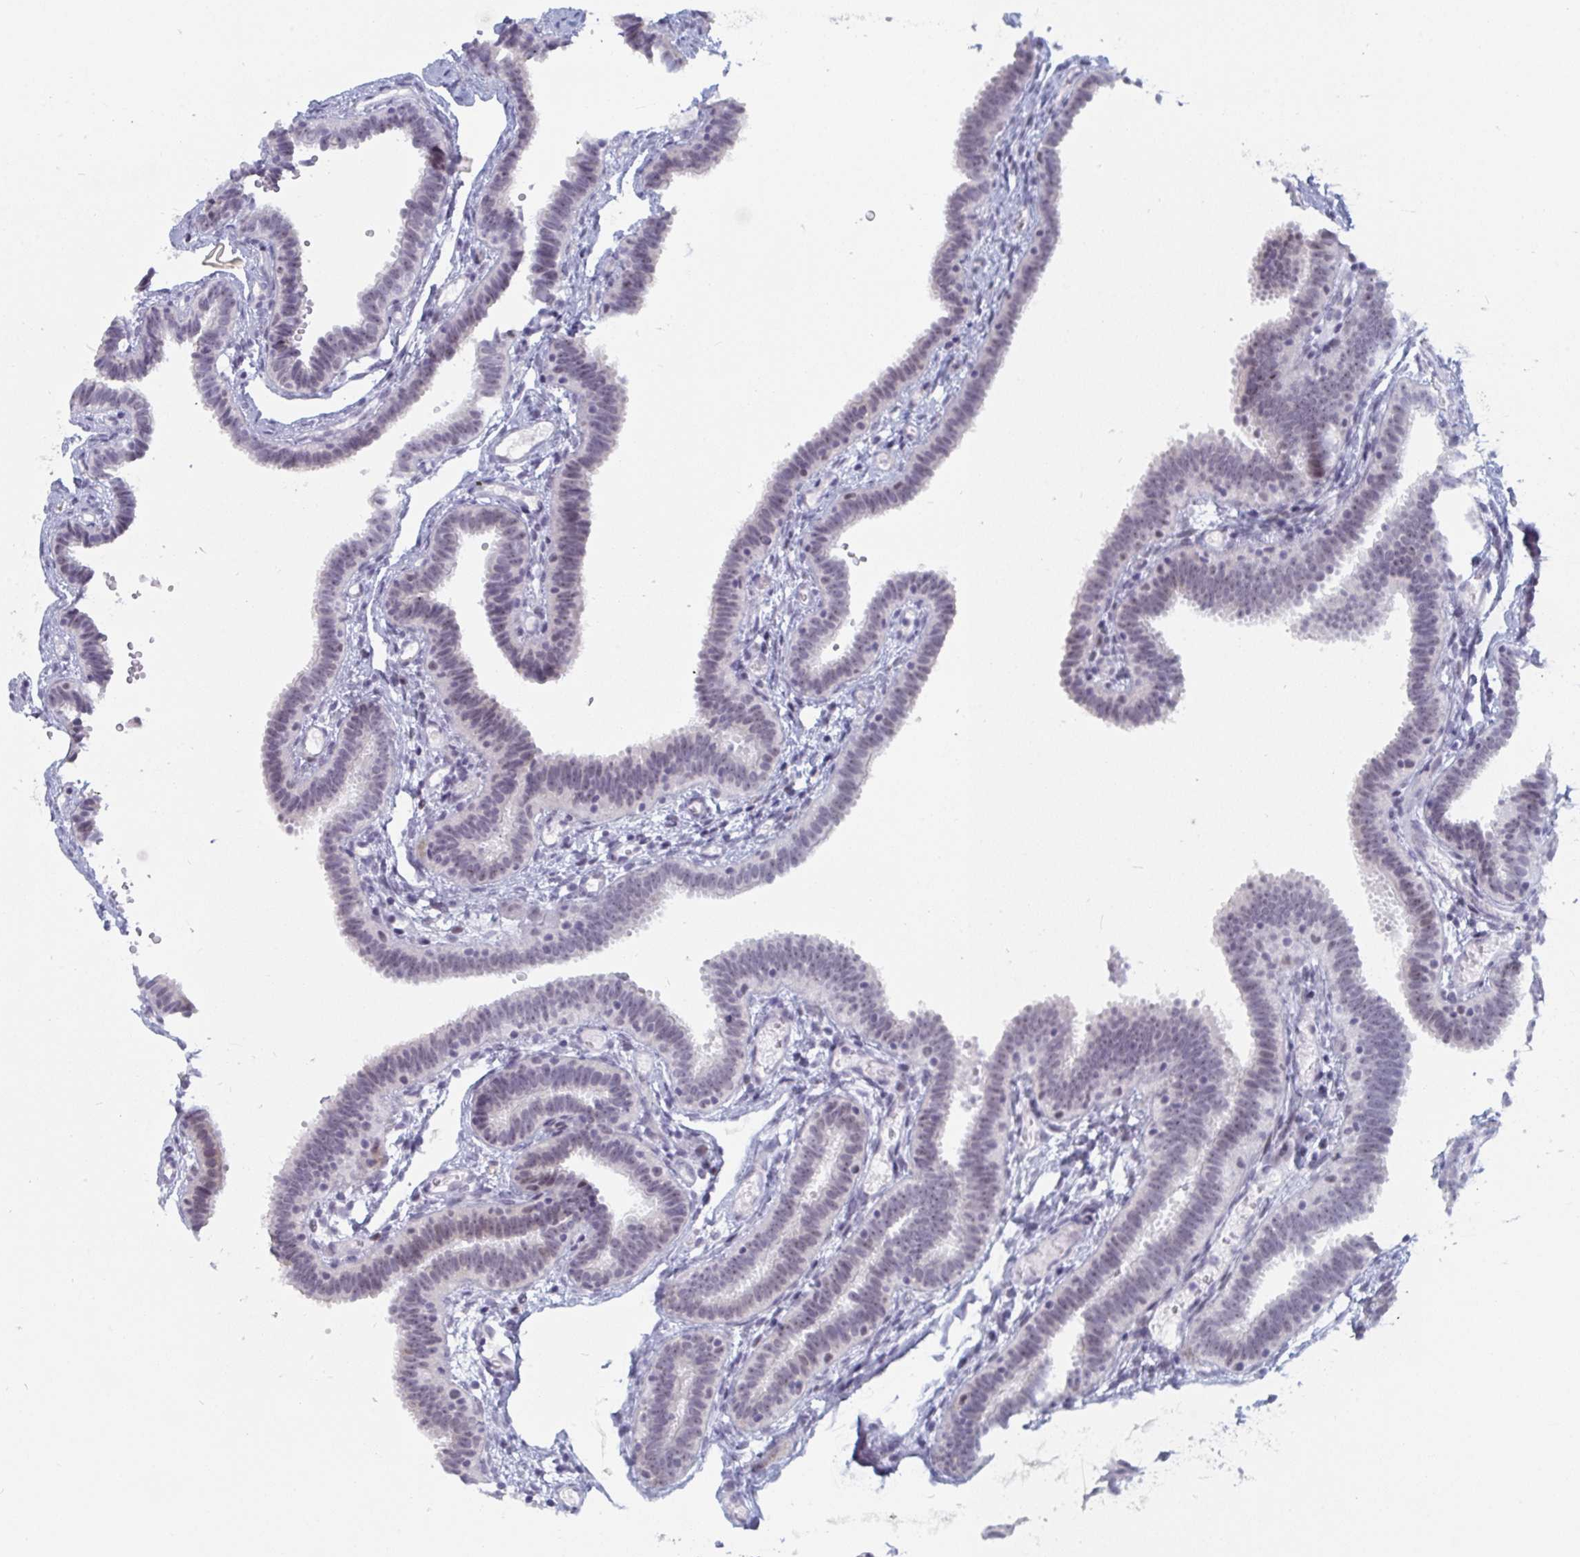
{"staining": {"intensity": "weak", "quantity": "25%-75%", "location": "nuclear"}, "tissue": "fallopian tube", "cell_type": "Glandular cells", "image_type": "normal", "snomed": [{"axis": "morphology", "description": "Normal tissue, NOS"}, {"axis": "topography", "description": "Fallopian tube"}], "caption": "A micrograph of human fallopian tube stained for a protein shows weak nuclear brown staining in glandular cells. The staining was performed using DAB to visualize the protein expression in brown, while the nuclei were stained in blue with hematoxylin (Magnification: 20x).", "gene": "NR1H2", "patient": {"sex": "female", "age": 37}}